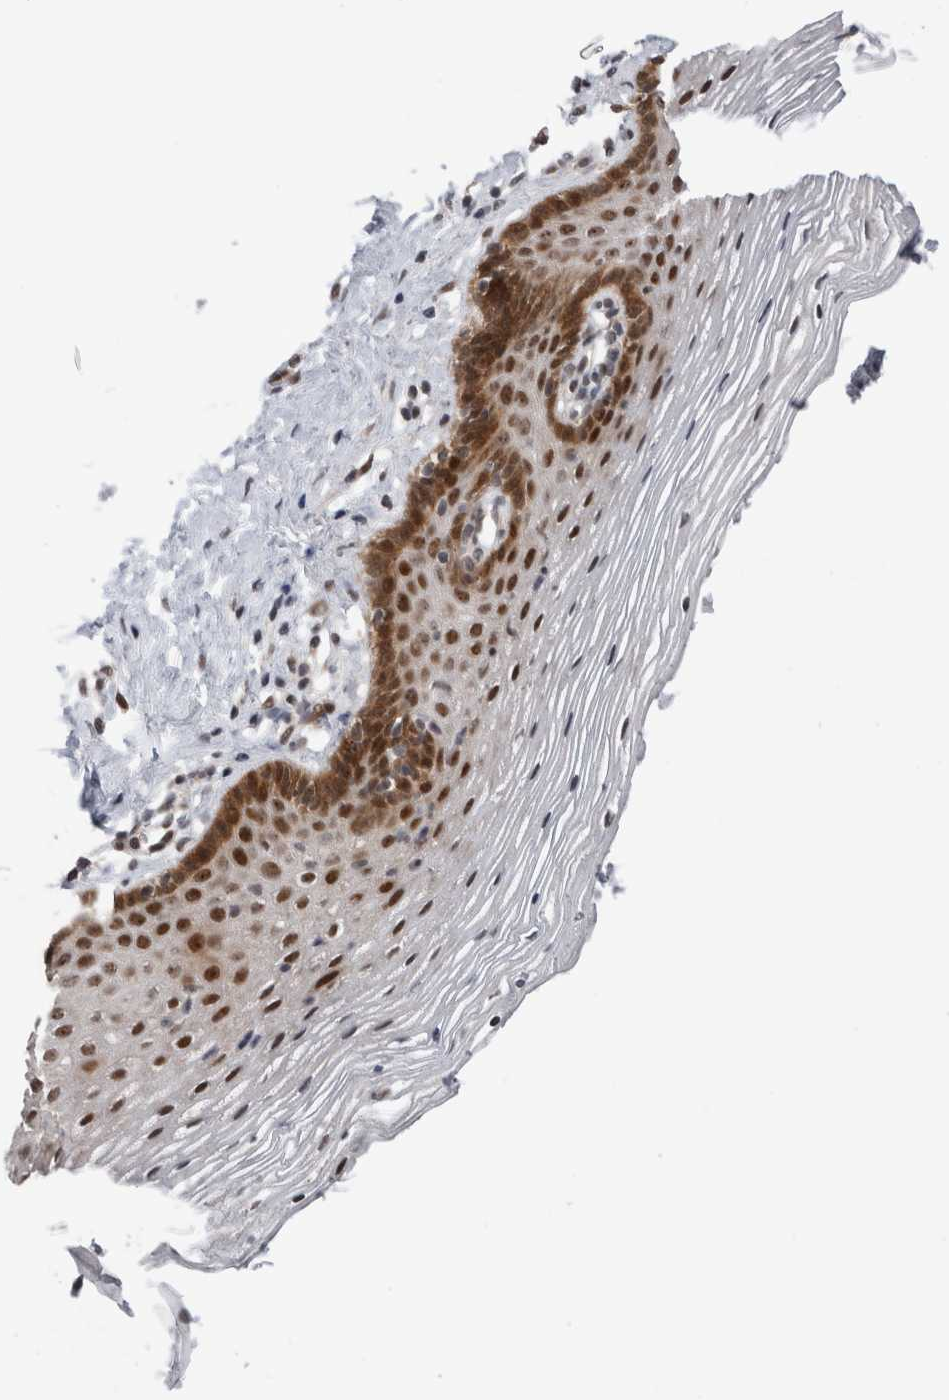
{"staining": {"intensity": "strong", "quantity": ">75%", "location": "nuclear"}, "tissue": "vagina", "cell_type": "Squamous epithelial cells", "image_type": "normal", "snomed": [{"axis": "morphology", "description": "Normal tissue, NOS"}, {"axis": "topography", "description": "Vagina"}], "caption": "Immunohistochemistry (IHC) photomicrograph of unremarkable vagina stained for a protein (brown), which displays high levels of strong nuclear expression in approximately >75% of squamous epithelial cells.", "gene": "ZNF521", "patient": {"sex": "female", "age": 32}}